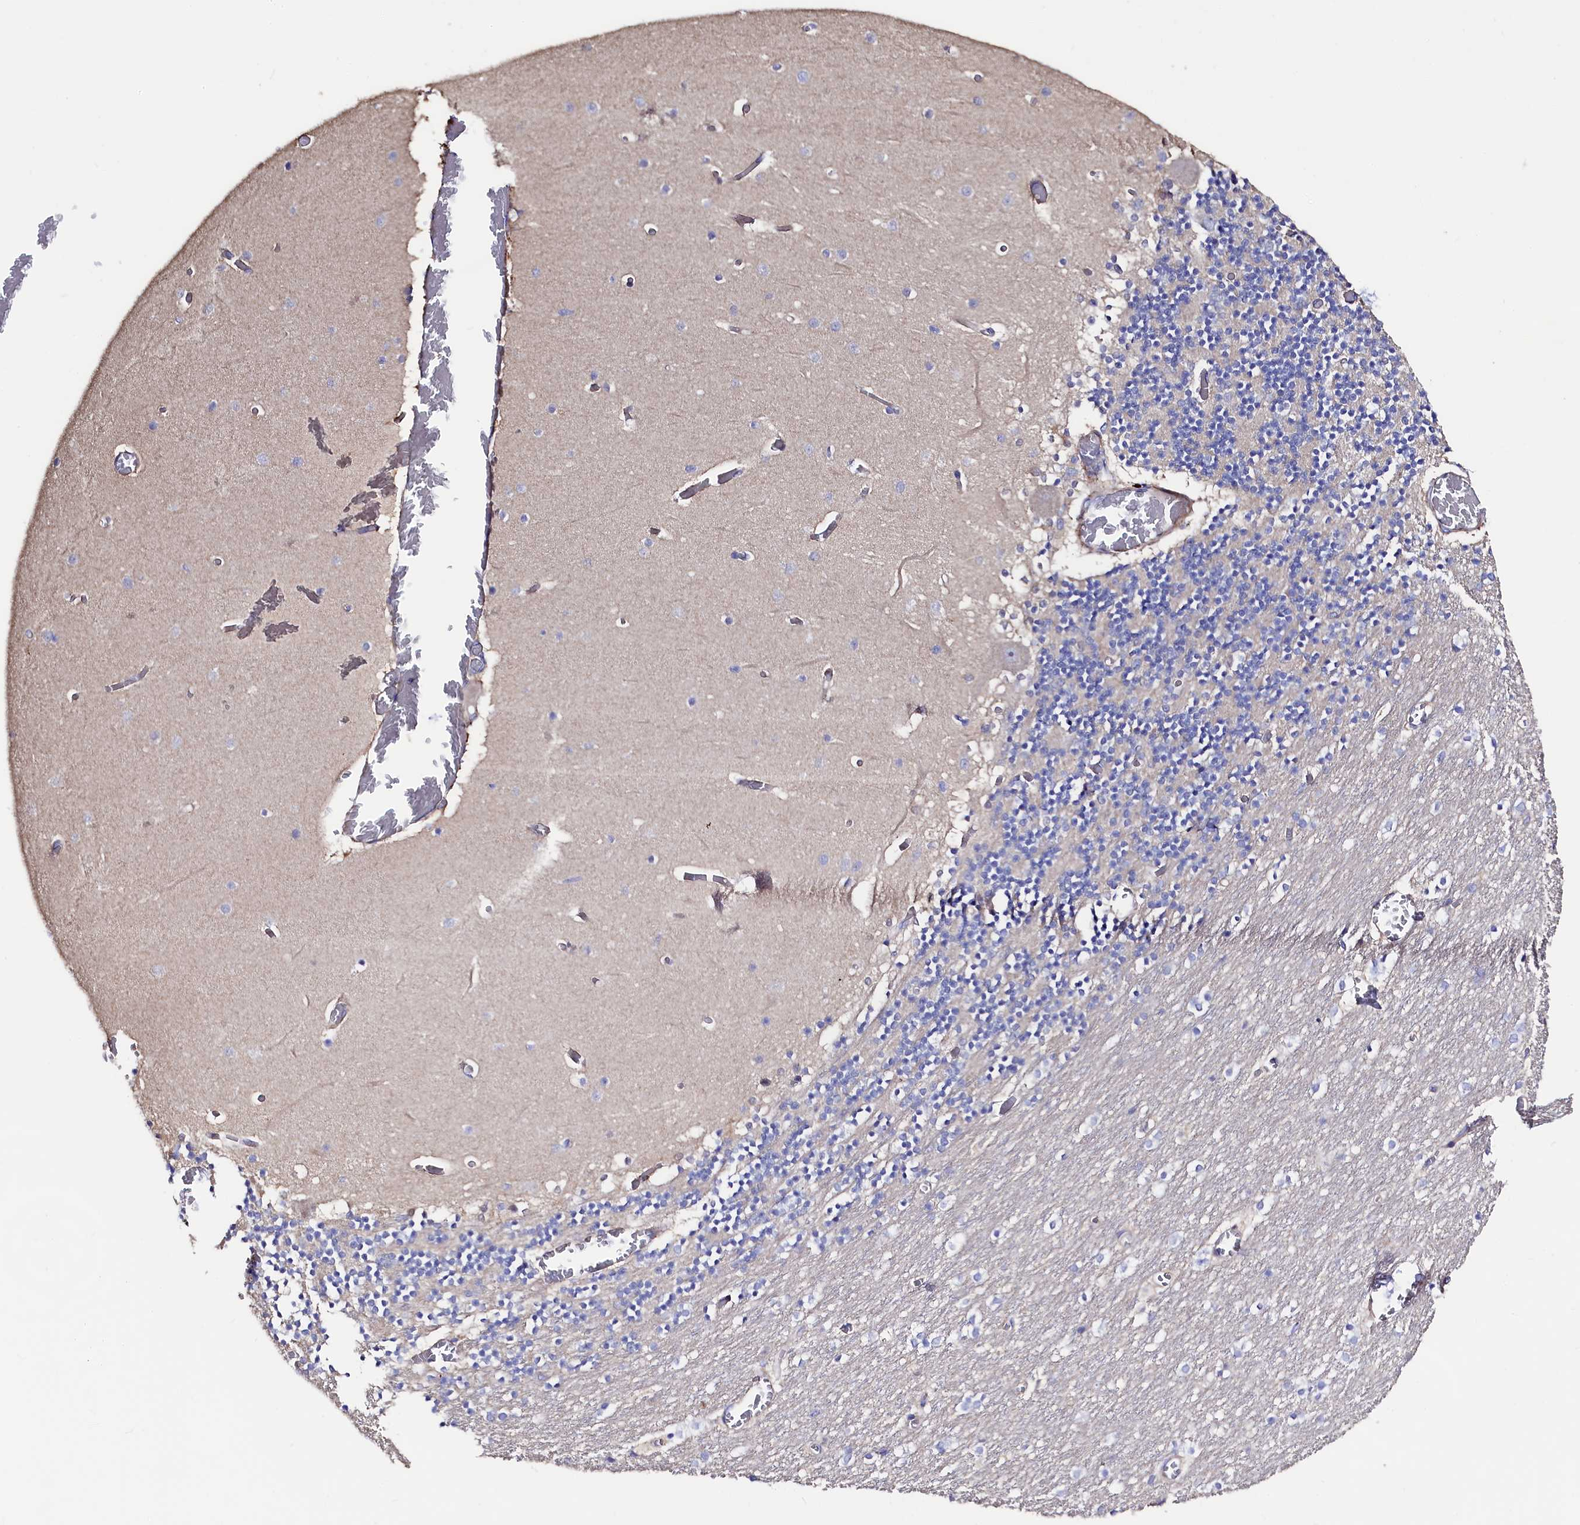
{"staining": {"intensity": "negative", "quantity": "none", "location": "none"}, "tissue": "cerebellum", "cell_type": "Cells in granular layer", "image_type": "normal", "snomed": [{"axis": "morphology", "description": "Normal tissue, NOS"}, {"axis": "topography", "description": "Cerebellum"}], "caption": "Human cerebellum stained for a protein using immunohistochemistry (IHC) shows no staining in cells in granular layer.", "gene": "WNT8A", "patient": {"sex": "female", "age": 28}}